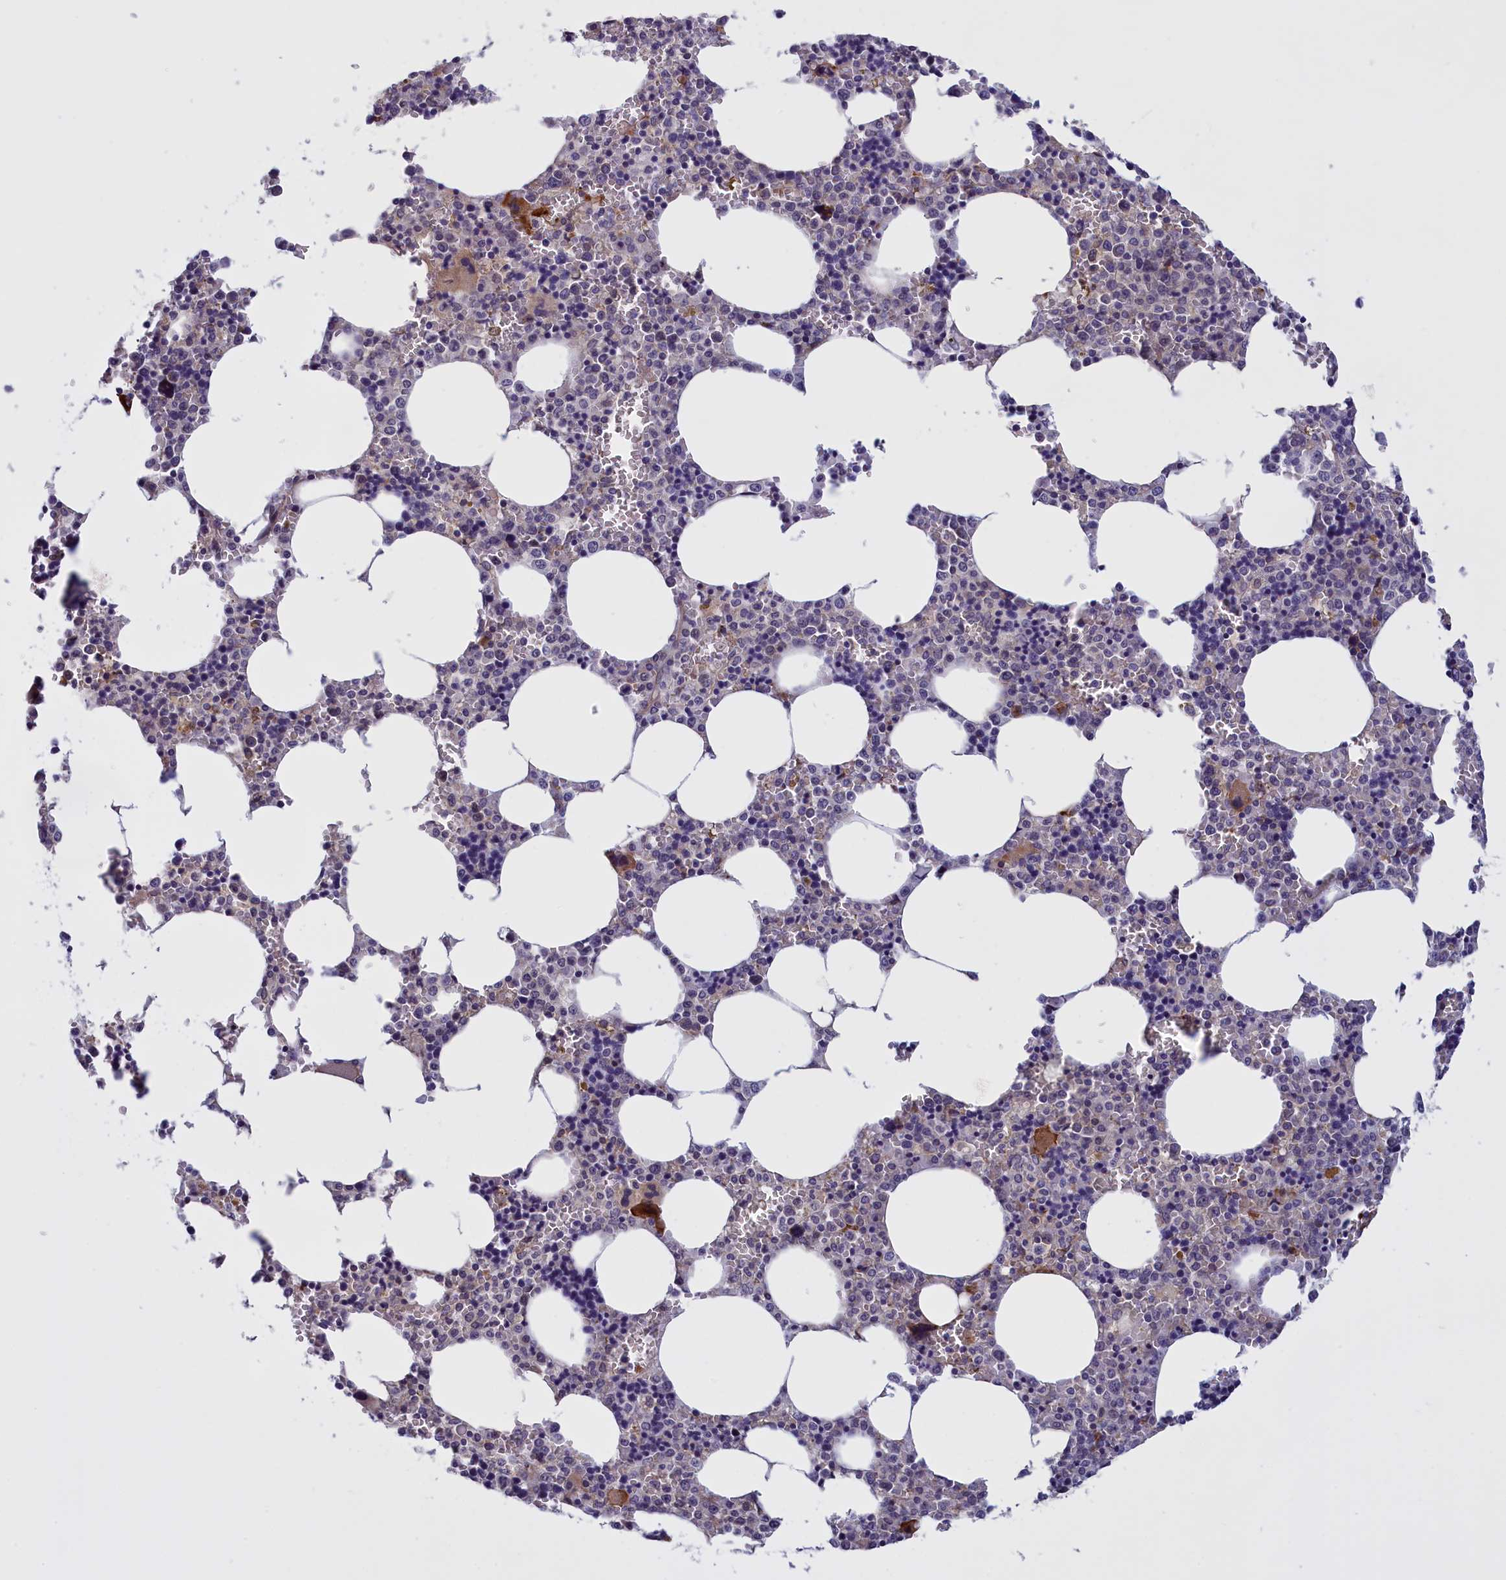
{"staining": {"intensity": "moderate", "quantity": "<25%", "location": "cytoplasmic/membranous,nuclear"}, "tissue": "bone marrow", "cell_type": "Hematopoietic cells", "image_type": "normal", "snomed": [{"axis": "morphology", "description": "Normal tissue, NOS"}, {"axis": "topography", "description": "Bone marrow"}], "caption": "Normal bone marrow shows moderate cytoplasmic/membranous,nuclear staining in about <25% of hematopoietic cells, visualized by immunohistochemistry.", "gene": "IGFALS", "patient": {"sex": "male", "age": 70}}